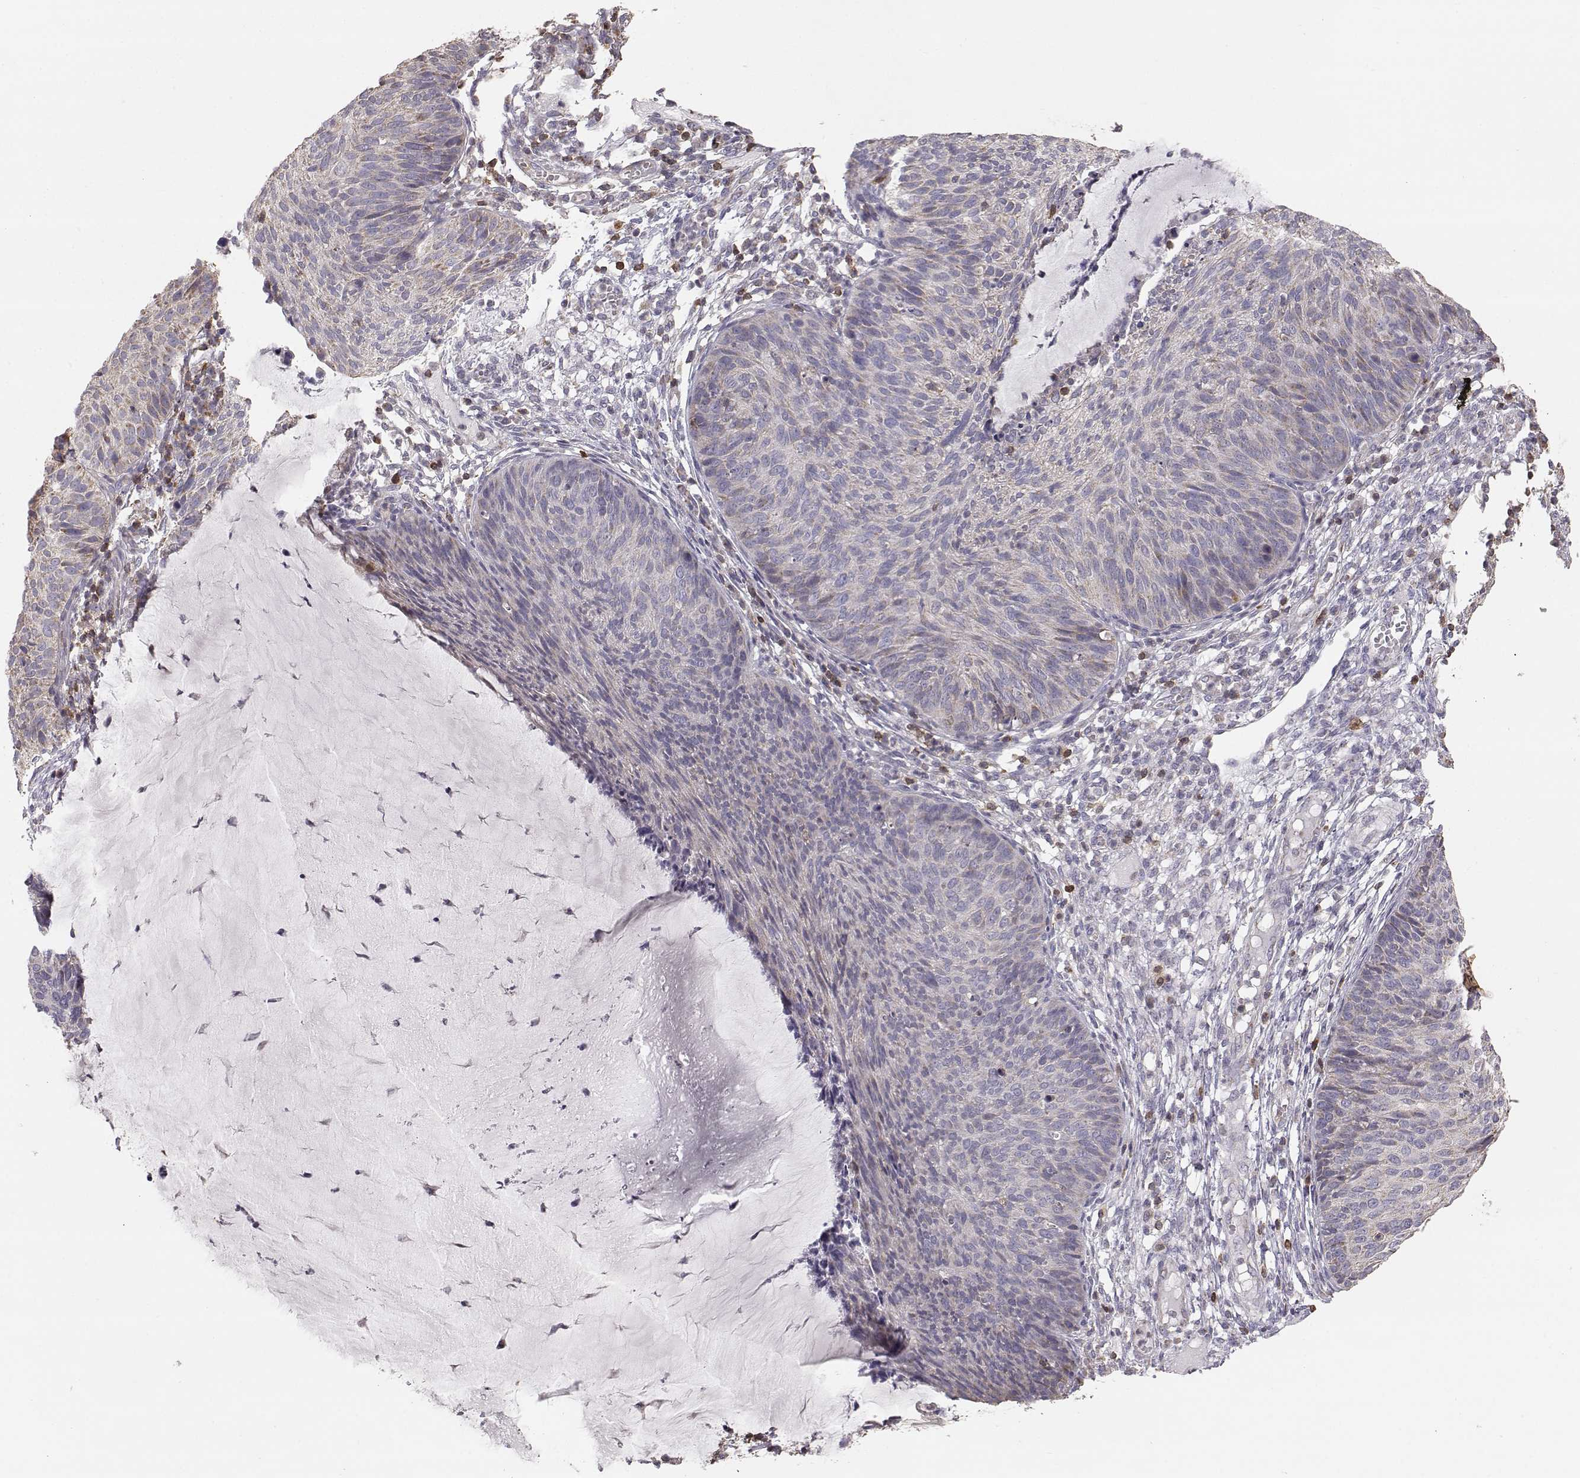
{"staining": {"intensity": "weak", "quantity": "<25%", "location": "cytoplasmic/membranous"}, "tissue": "cervical cancer", "cell_type": "Tumor cells", "image_type": "cancer", "snomed": [{"axis": "morphology", "description": "Squamous cell carcinoma, NOS"}, {"axis": "topography", "description": "Cervix"}], "caption": "Protein analysis of cervical squamous cell carcinoma shows no significant expression in tumor cells.", "gene": "GRAP2", "patient": {"sex": "female", "age": 36}}